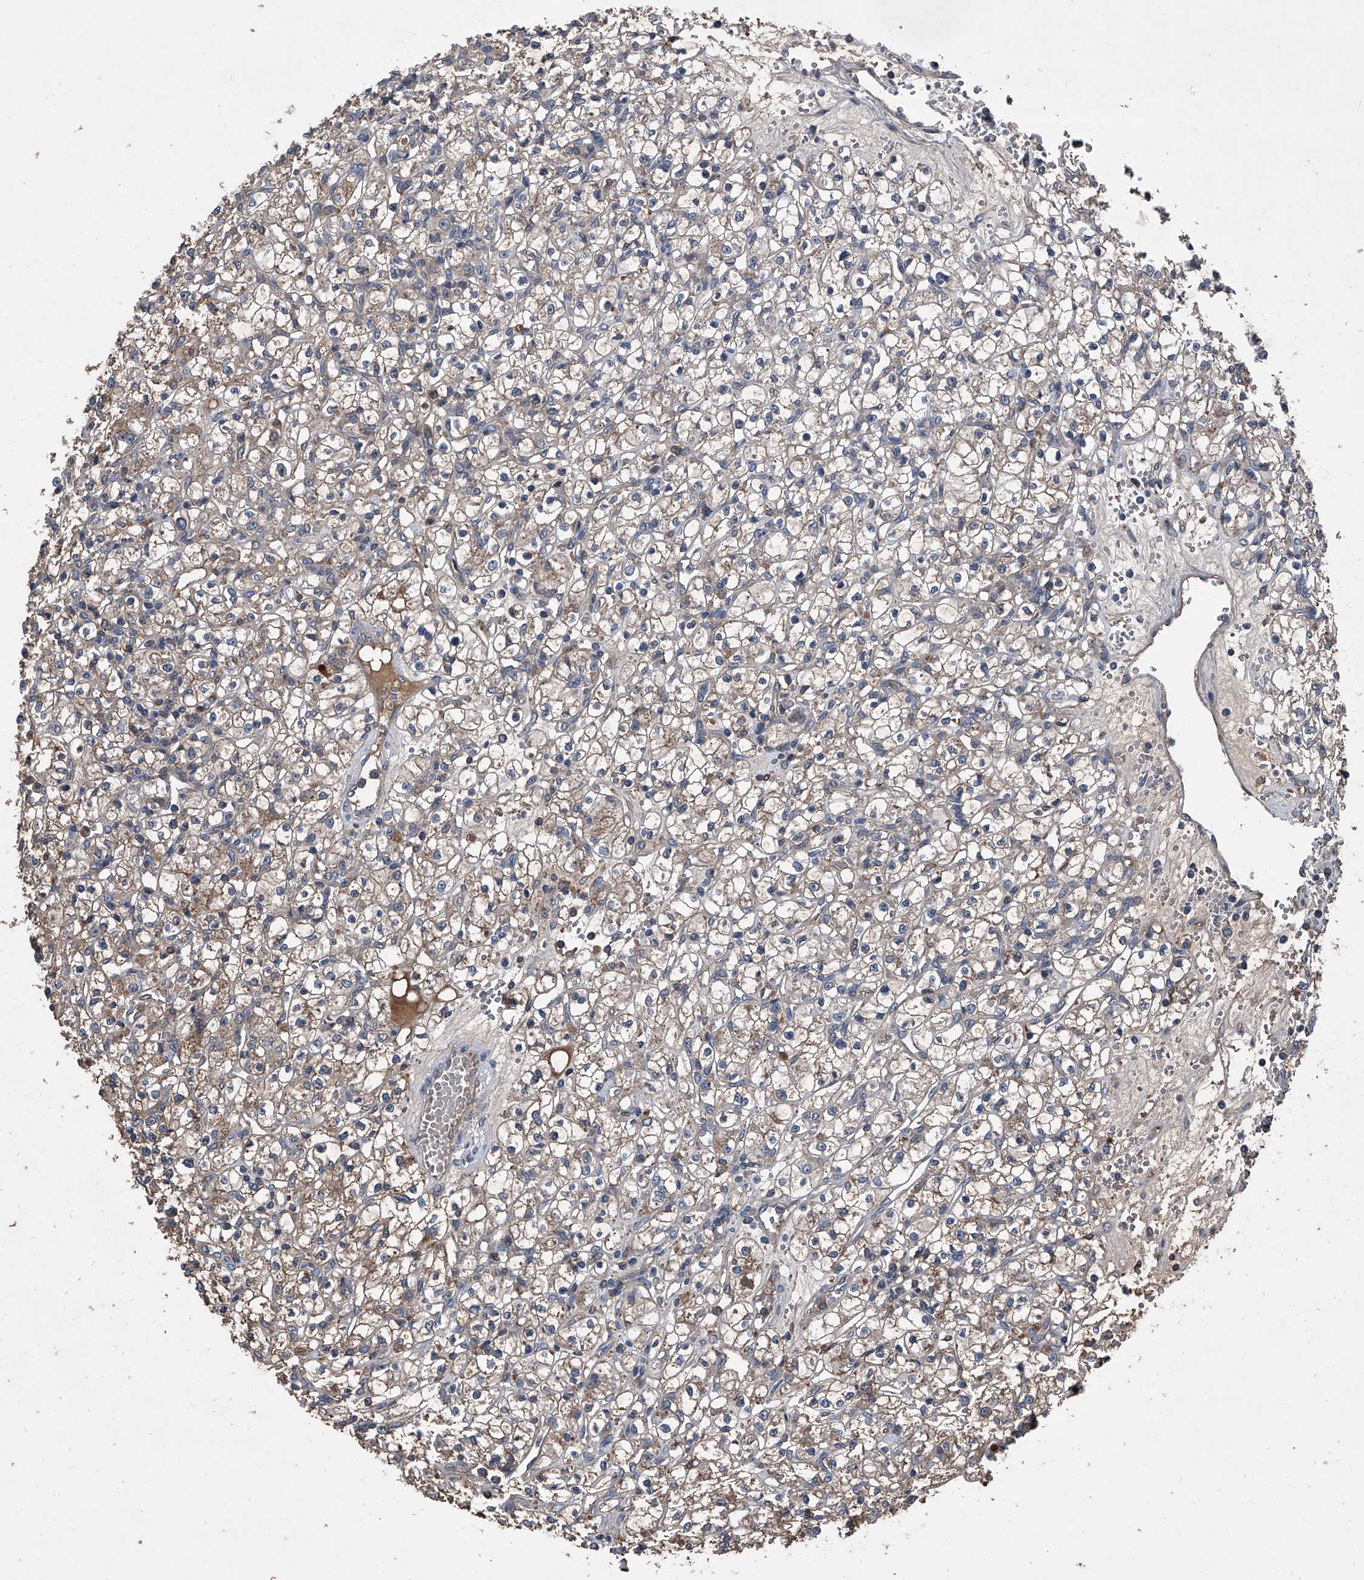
{"staining": {"intensity": "weak", "quantity": ">75%", "location": "cytoplasmic/membranous"}, "tissue": "renal cancer", "cell_type": "Tumor cells", "image_type": "cancer", "snomed": [{"axis": "morphology", "description": "Adenocarcinoma, NOS"}, {"axis": "topography", "description": "Kidney"}], "caption": "Renal cancer (adenocarcinoma) stained with a brown dye demonstrates weak cytoplasmic/membranous positive staining in about >75% of tumor cells.", "gene": "KIF13A", "patient": {"sex": "female", "age": 59}}